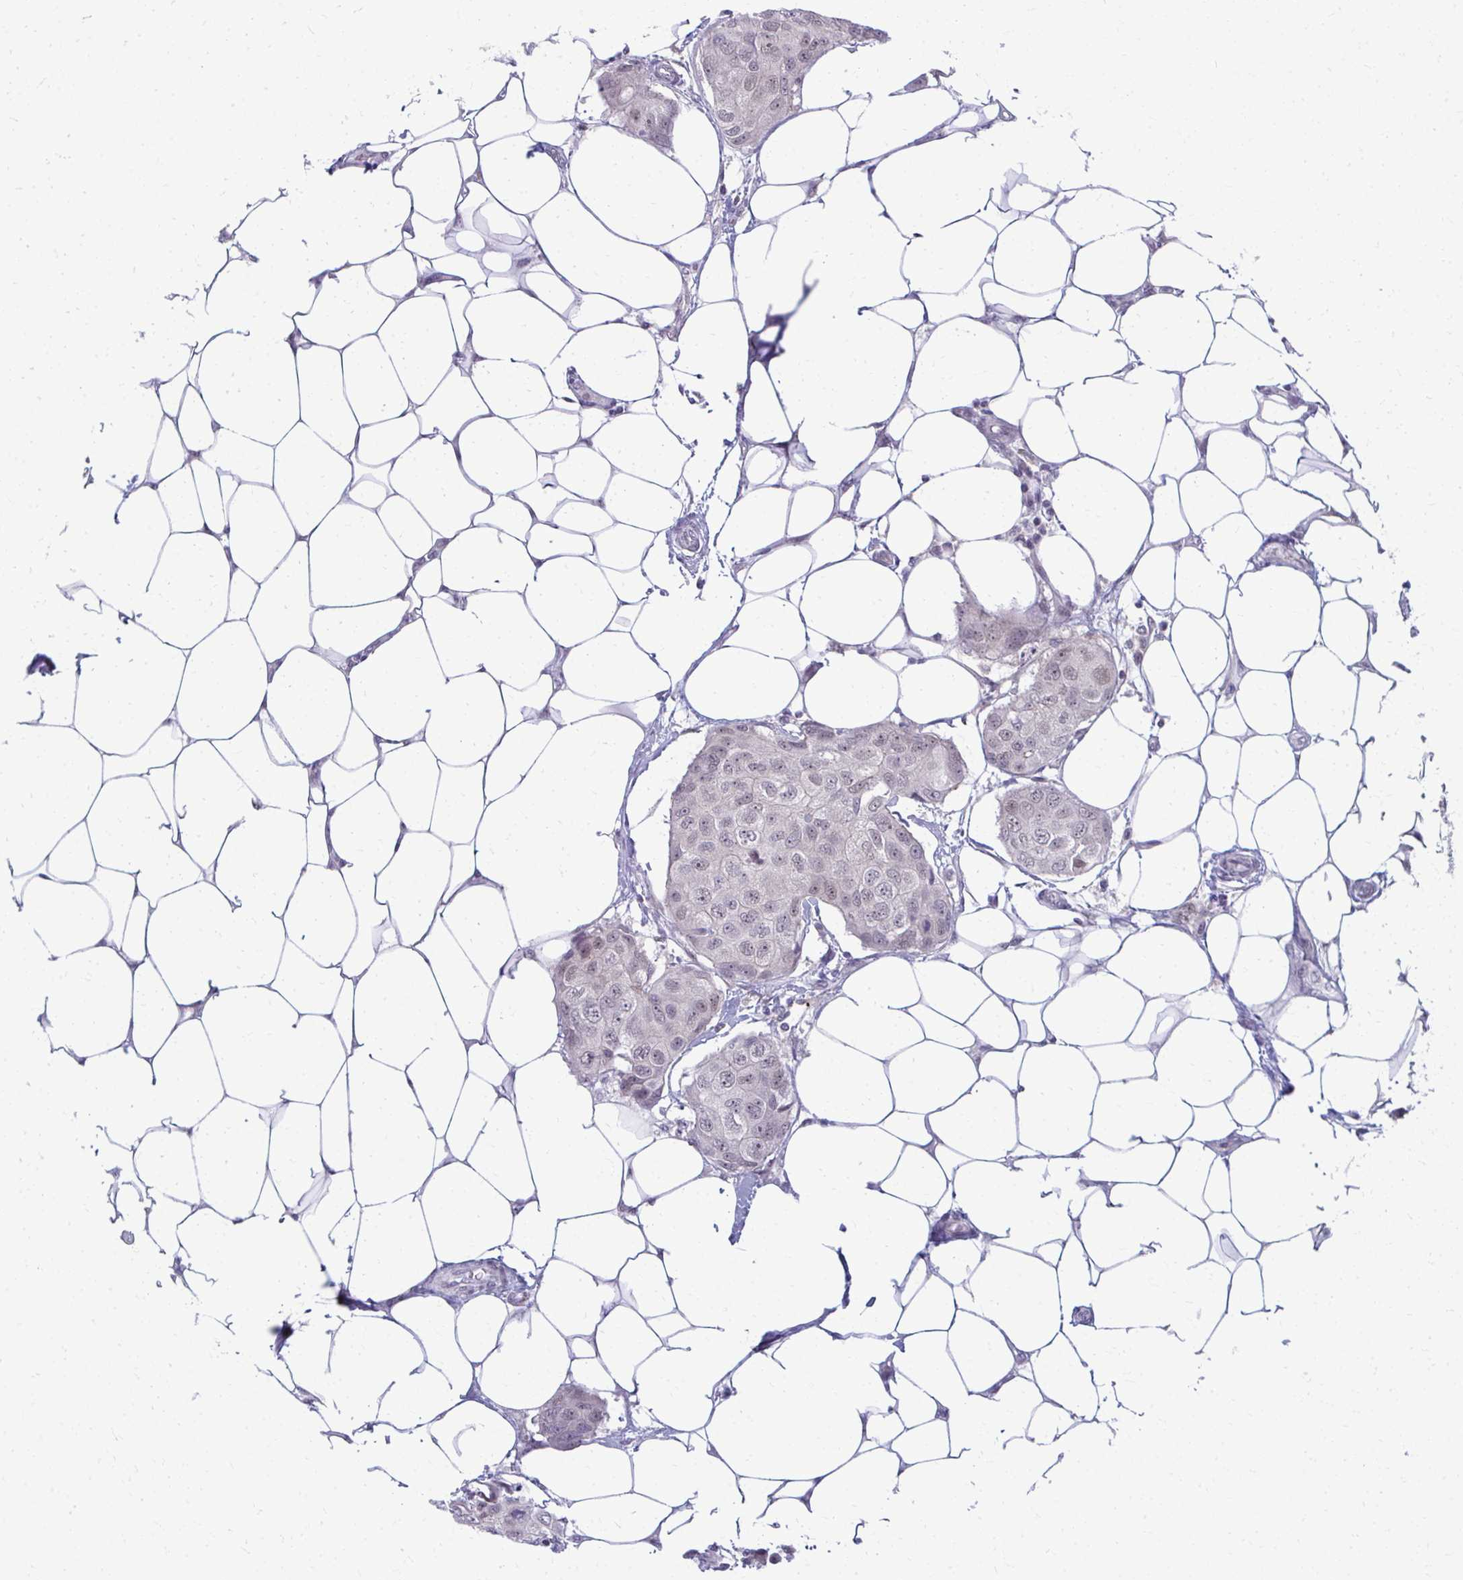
{"staining": {"intensity": "weak", "quantity": "<25%", "location": "nuclear"}, "tissue": "breast cancer", "cell_type": "Tumor cells", "image_type": "cancer", "snomed": [{"axis": "morphology", "description": "Duct carcinoma"}, {"axis": "topography", "description": "Breast"}, {"axis": "topography", "description": "Lymph node"}], "caption": "A photomicrograph of human invasive ductal carcinoma (breast) is negative for staining in tumor cells.", "gene": "MAF1", "patient": {"sex": "female", "age": 80}}